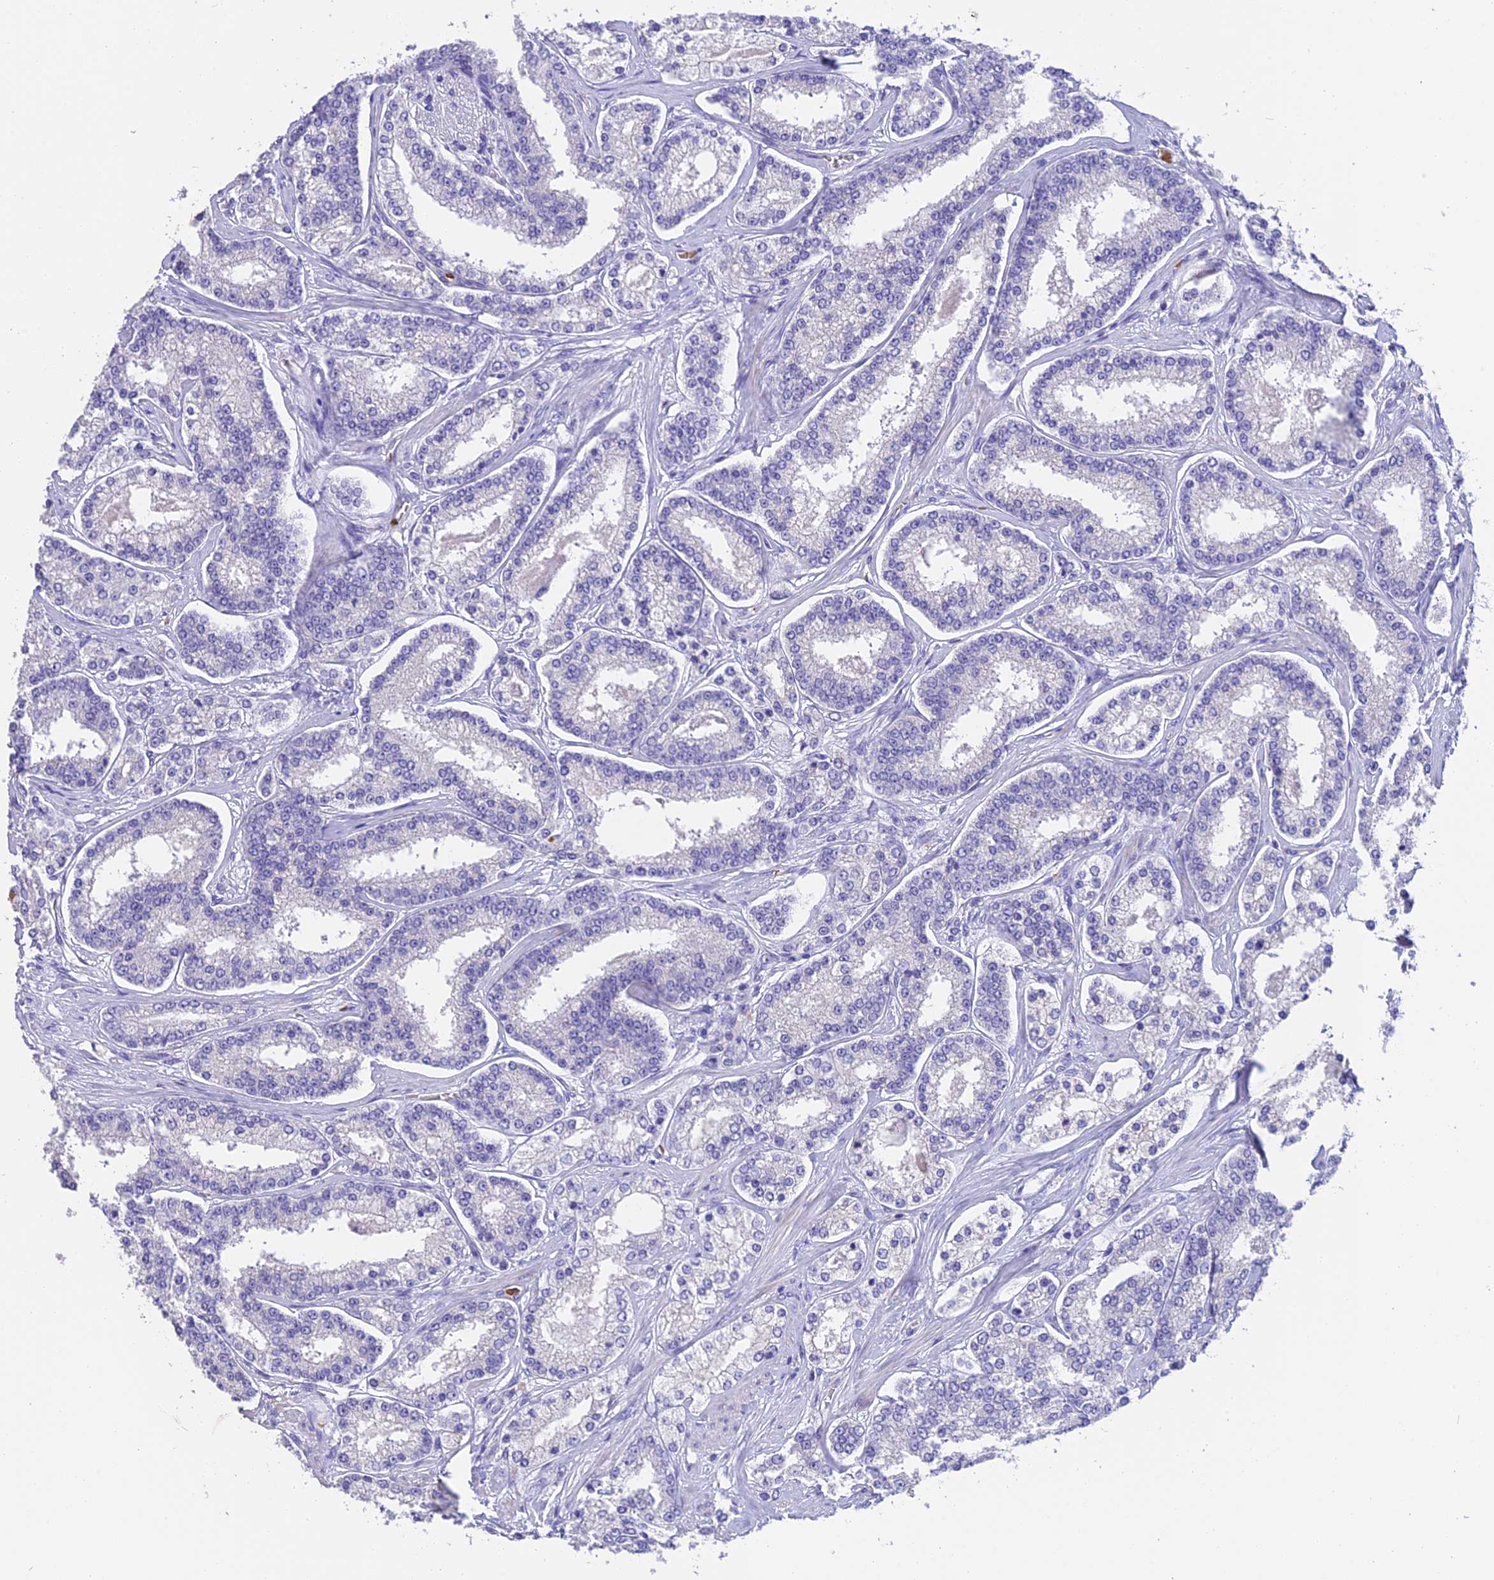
{"staining": {"intensity": "negative", "quantity": "none", "location": "none"}, "tissue": "prostate cancer", "cell_type": "Tumor cells", "image_type": "cancer", "snomed": [{"axis": "morphology", "description": "Normal tissue, NOS"}, {"axis": "morphology", "description": "Adenocarcinoma, High grade"}, {"axis": "topography", "description": "Prostate"}], "caption": "IHC micrograph of neoplastic tissue: human prostate adenocarcinoma (high-grade) stained with DAB demonstrates no significant protein positivity in tumor cells.", "gene": "TNNC2", "patient": {"sex": "male", "age": 83}}